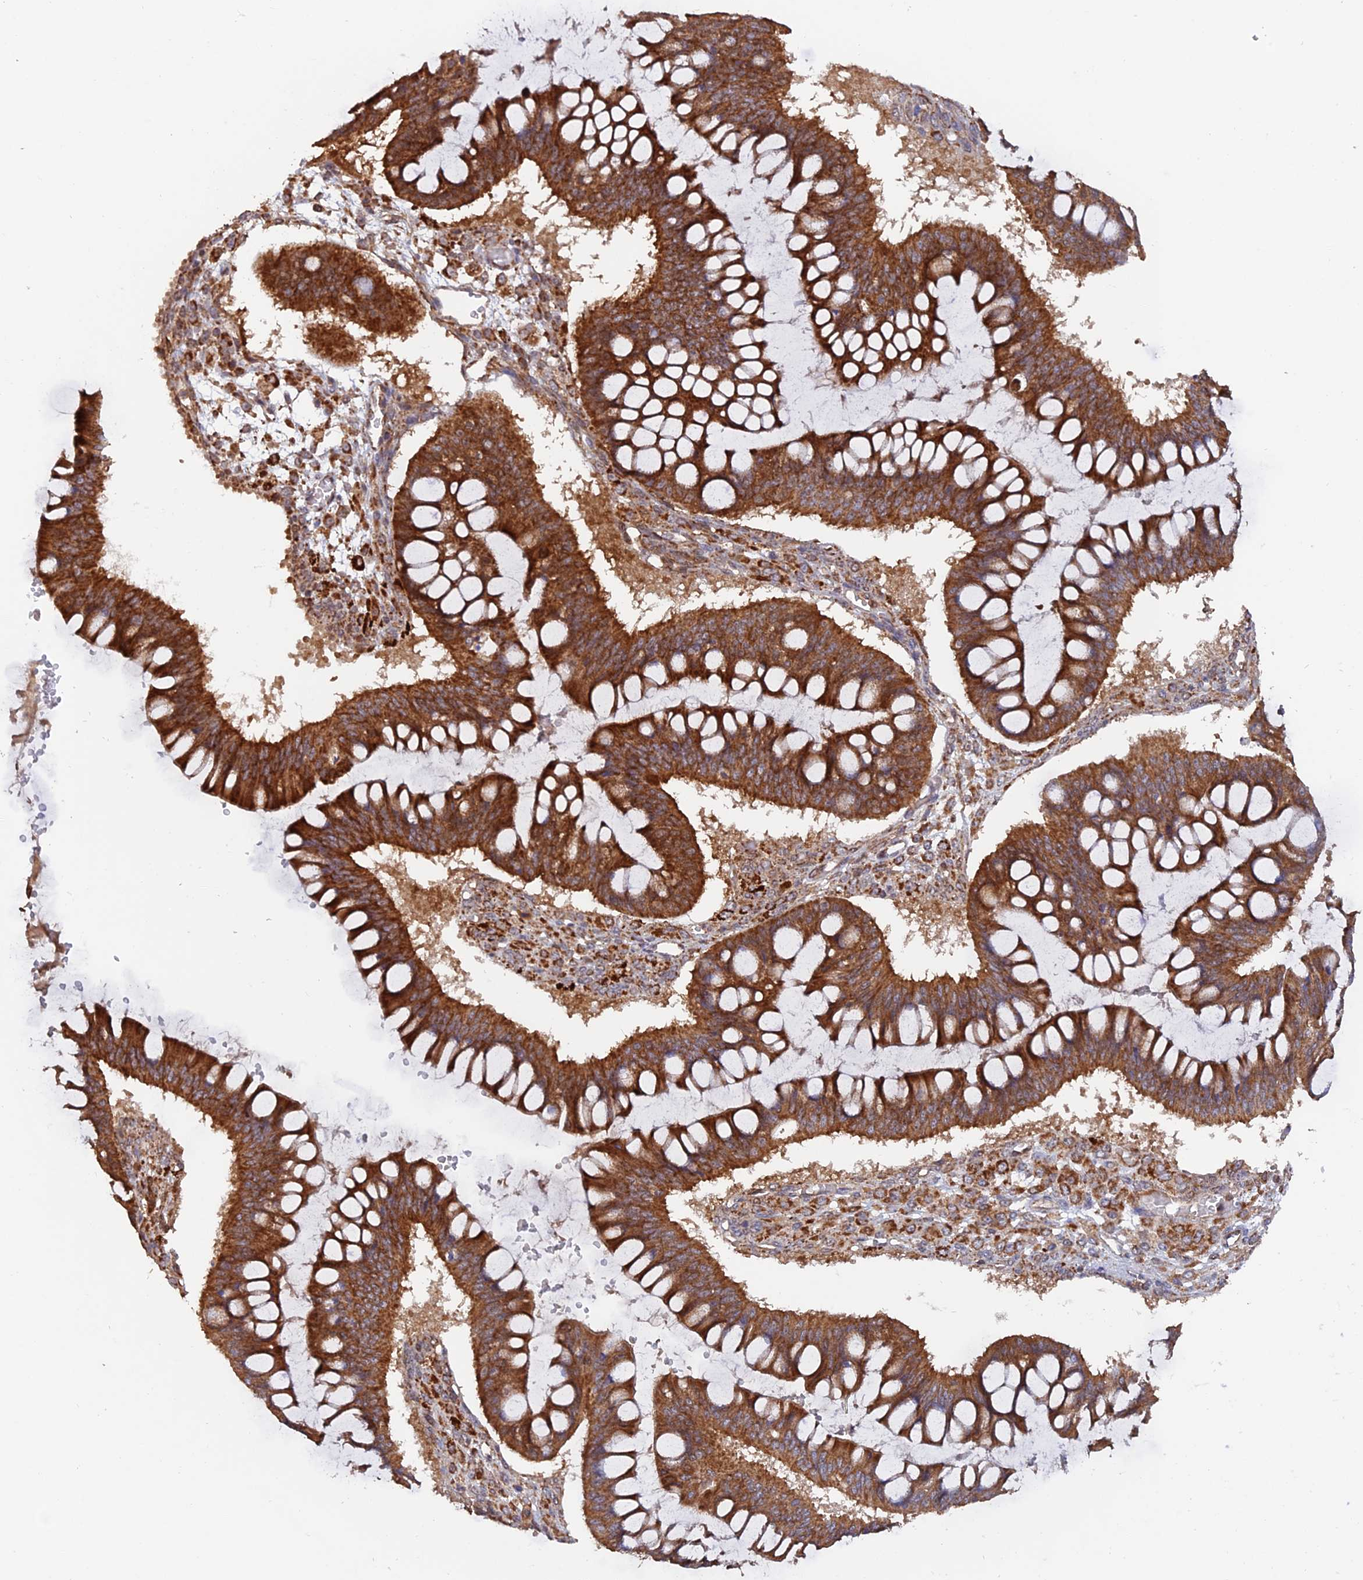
{"staining": {"intensity": "strong", "quantity": ">75%", "location": "cytoplasmic/membranous"}, "tissue": "ovarian cancer", "cell_type": "Tumor cells", "image_type": "cancer", "snomed": [{"axis": "morphology", "description": "Cystadenocarcinoma, mucinous, NOS"}, {"axis": "topography", "description": "Ovary"}], "caption": "A micrograph showing strong cytoplasmic/membranous positivity in about >75% of tumor cells in mucinous cystadenocarcinoma (ovarian), as visualized by brown immunohistochemical staining.", "gene": "DTYMK", "patient": {"sex": "female", "age": 73}}